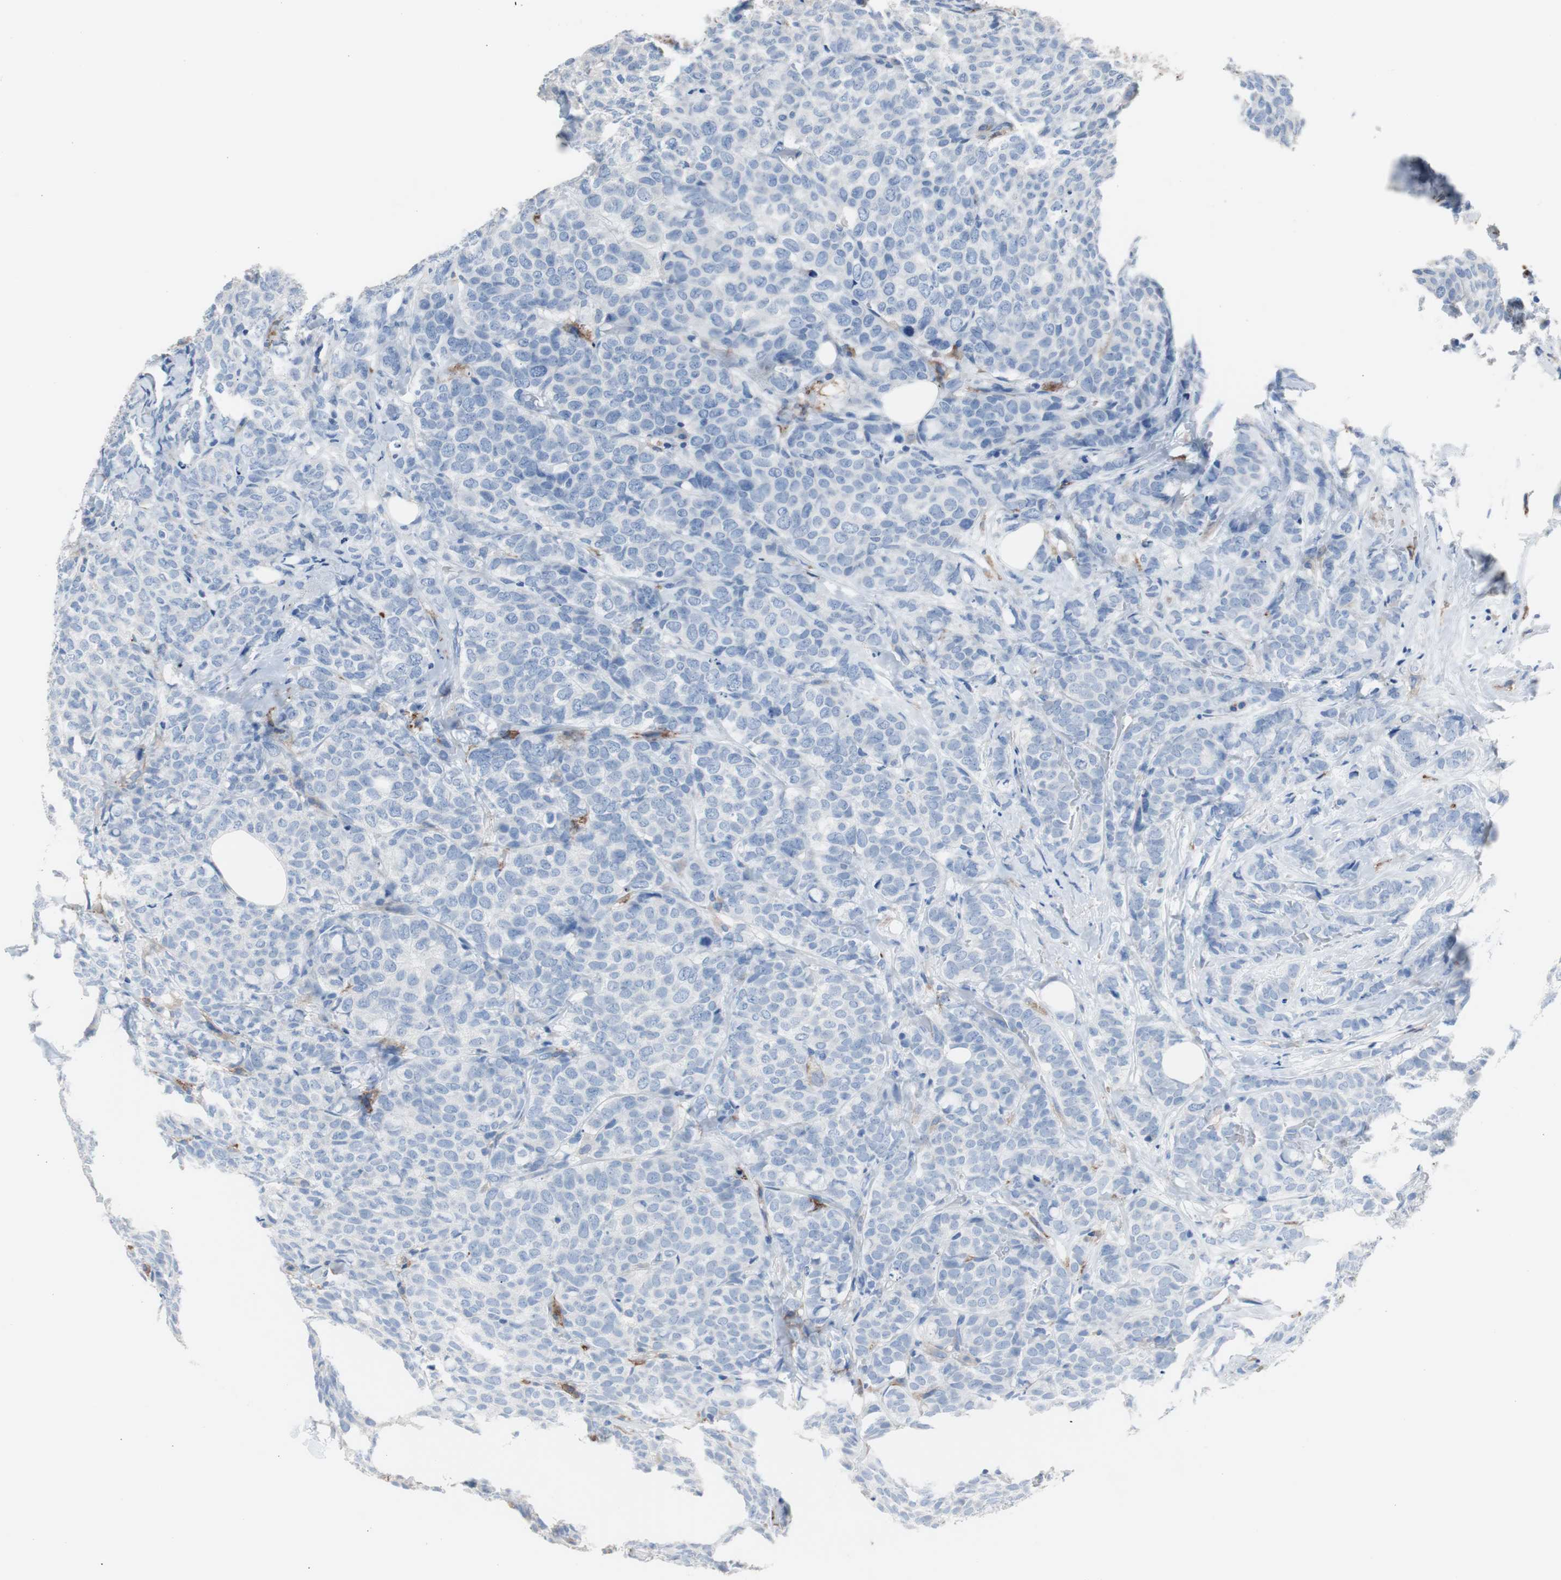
{"staining": {"intensity": "negative", "quantity": "none", "location": "none"}, "tissue": "breast cancer", "cell_type": "Tumor cells", "image_type": "cancer", "snomed": [{"axis": "morphology", "description": "Lobular carcinoma"}, {"axis": "topography", "description": "Breast"}], "caption": "DAB (3,3'-diaminobenzidine) immunohistochemical staining of human breast cancer (lobular carcinoma) demonstrates no significant positivity in tumor cells.", "gene": "FCGR2B", "patient": {"sex": "female", "age": 60}}